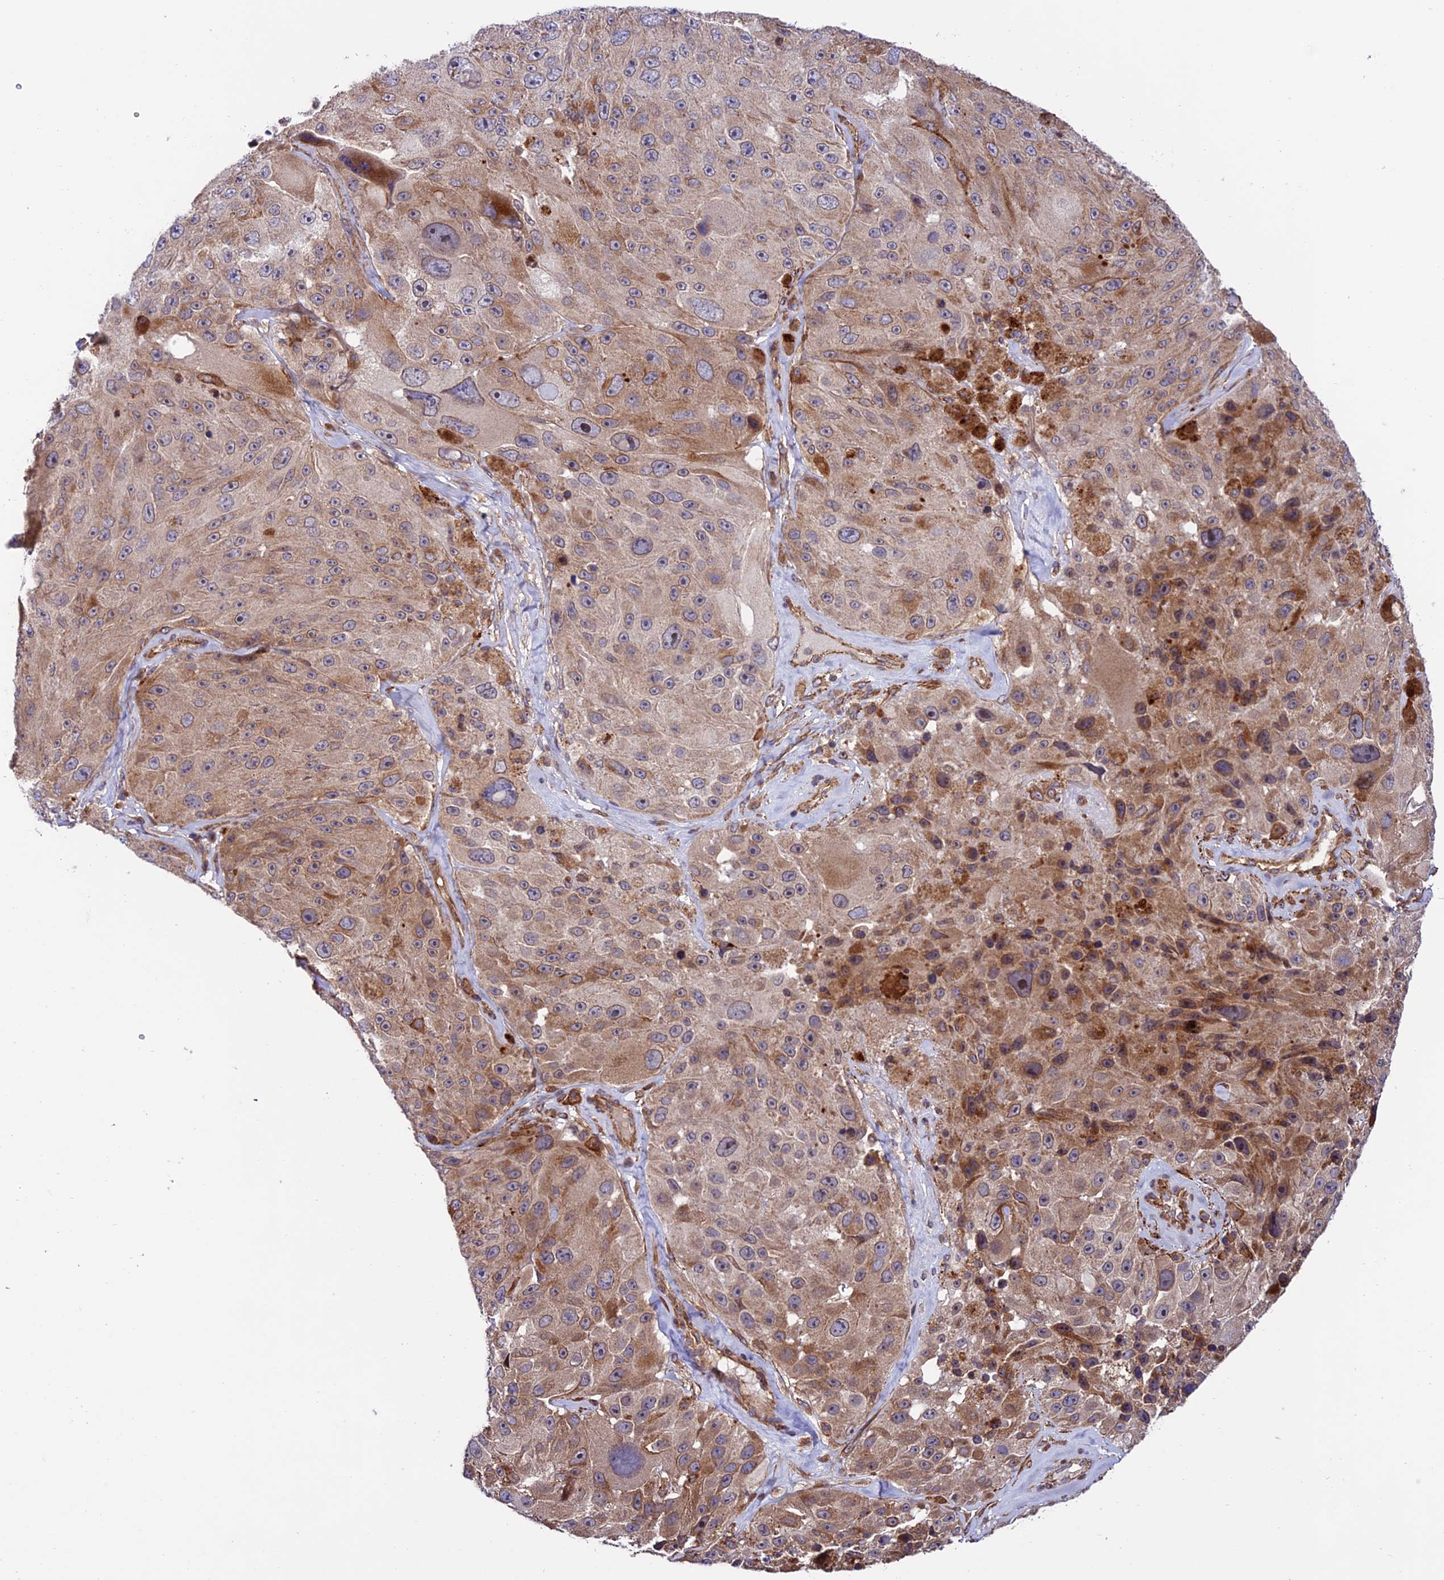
{"staining": {"intensity": "weak", "quantity": "25%-75%", "location": "cytoplasmic/membranous"}, "tissue": "melanoma", "cell_type": "Tumor cells", "image_type": "cancer", "snomed": [{"axis": "morphology", "description": "Malignant melanoma, Metastatic site"}, {"axis": "topography", "description": "Lymph node"}], "caption": "Tumor cells demonstrate low levels of weak cytoplasmic/membranous staining in approximately 25%-75% of cells in melanoma. The protein of interest is stained brown, and the nuclei are stained in blue (DAB IHC with brightfield microscopy, high magnification).", "gene": "TNIP3", "patient": {"sex": "male", "age": 62}}